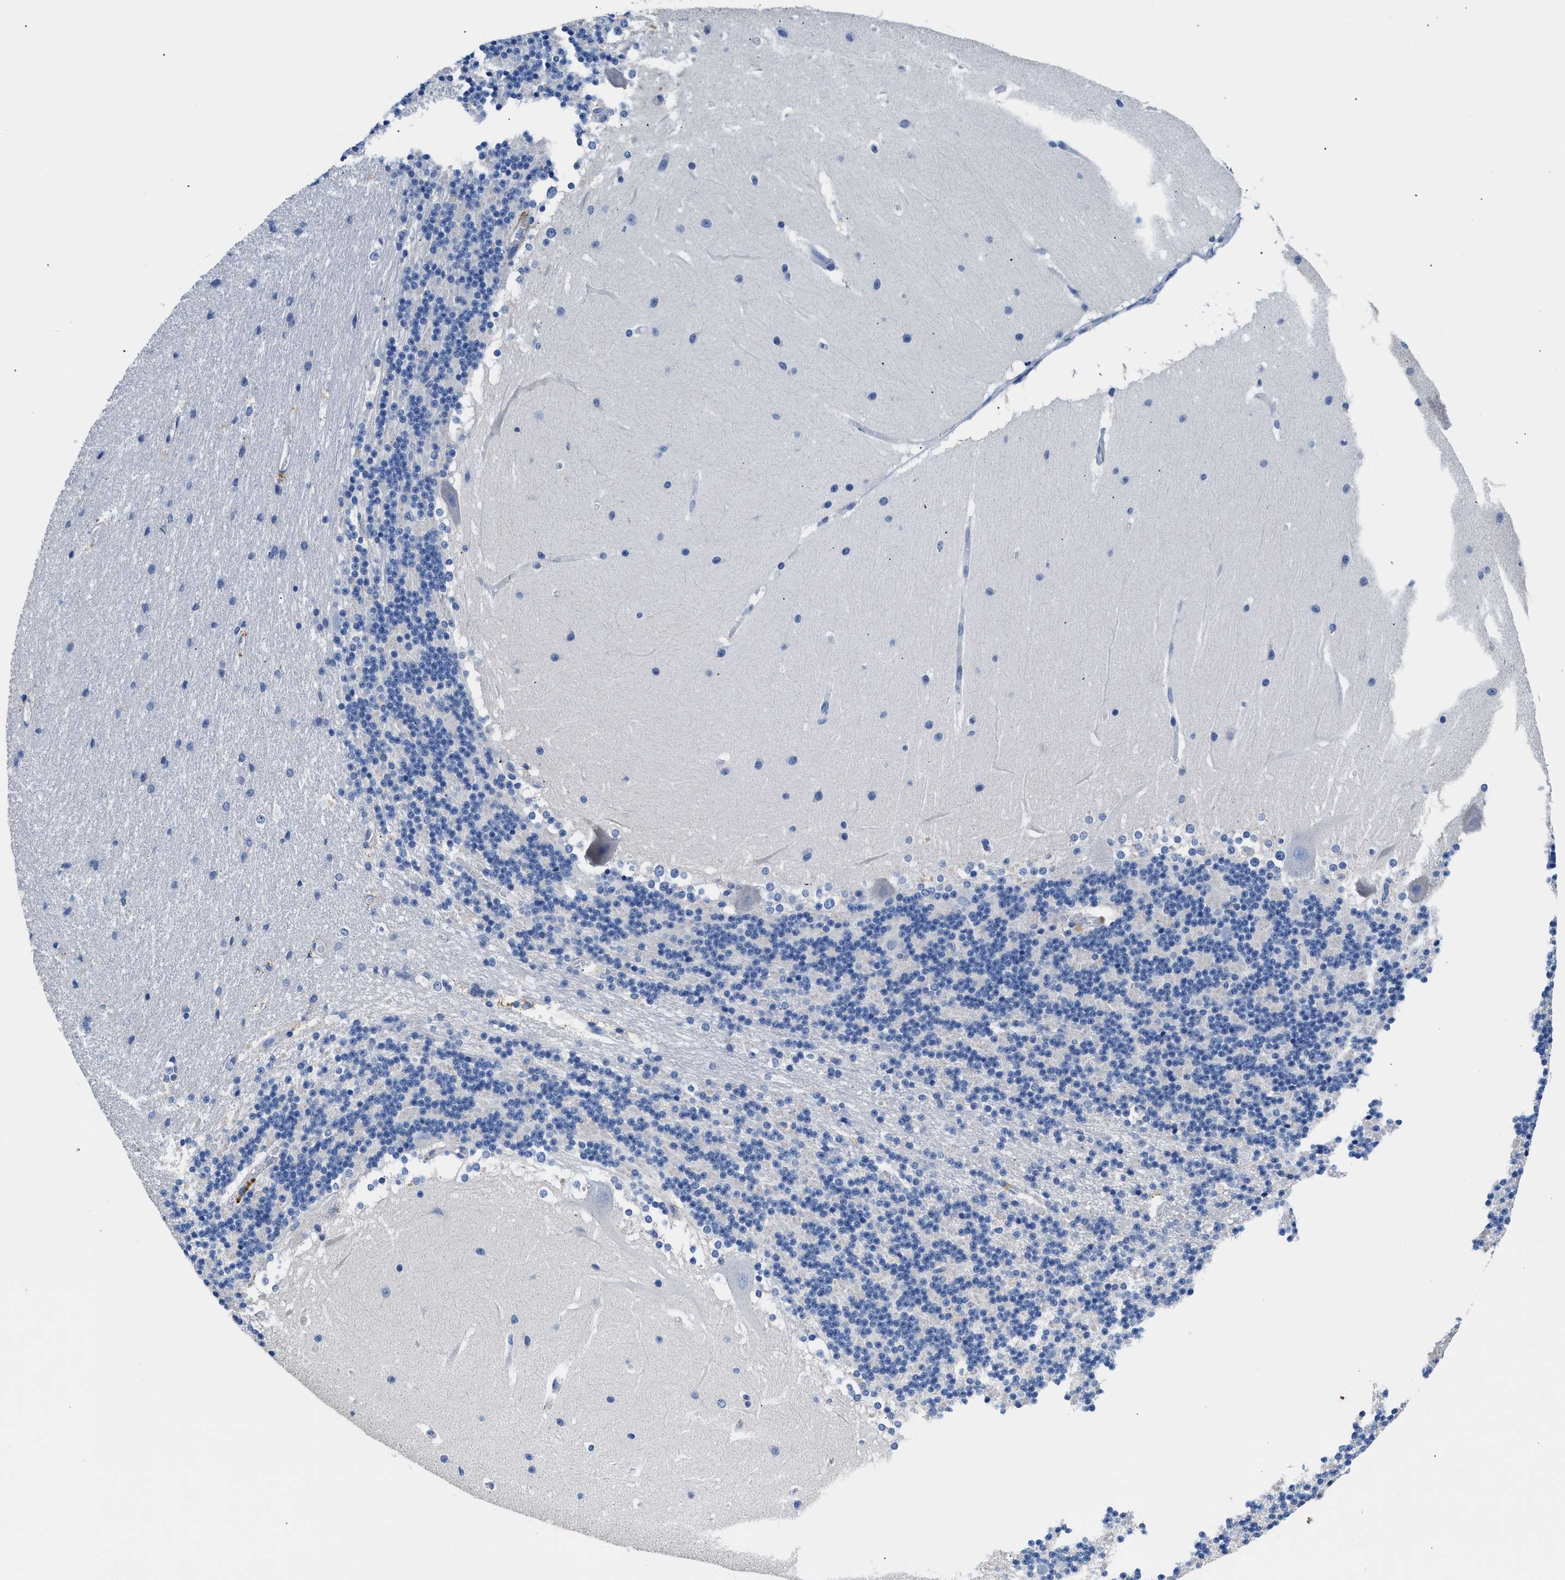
{"staining": {"intensity": "negative", "quantity": "none", "location": "none"}, "tissue": "cerebellum", "cell_type": "Cells in granular layer", "image_type": "normal", "snomed": [{"axis": "morphology", "description": "Normal tissue, NOS"}, {"axis": "topography", "description": "Cerebellum"}], "caption": "The micrograph shows no significant positivity in cells in granular layer of cerebellum.", "gene": "SLFN13", "patient": {"sex": "female", "age": 19}}